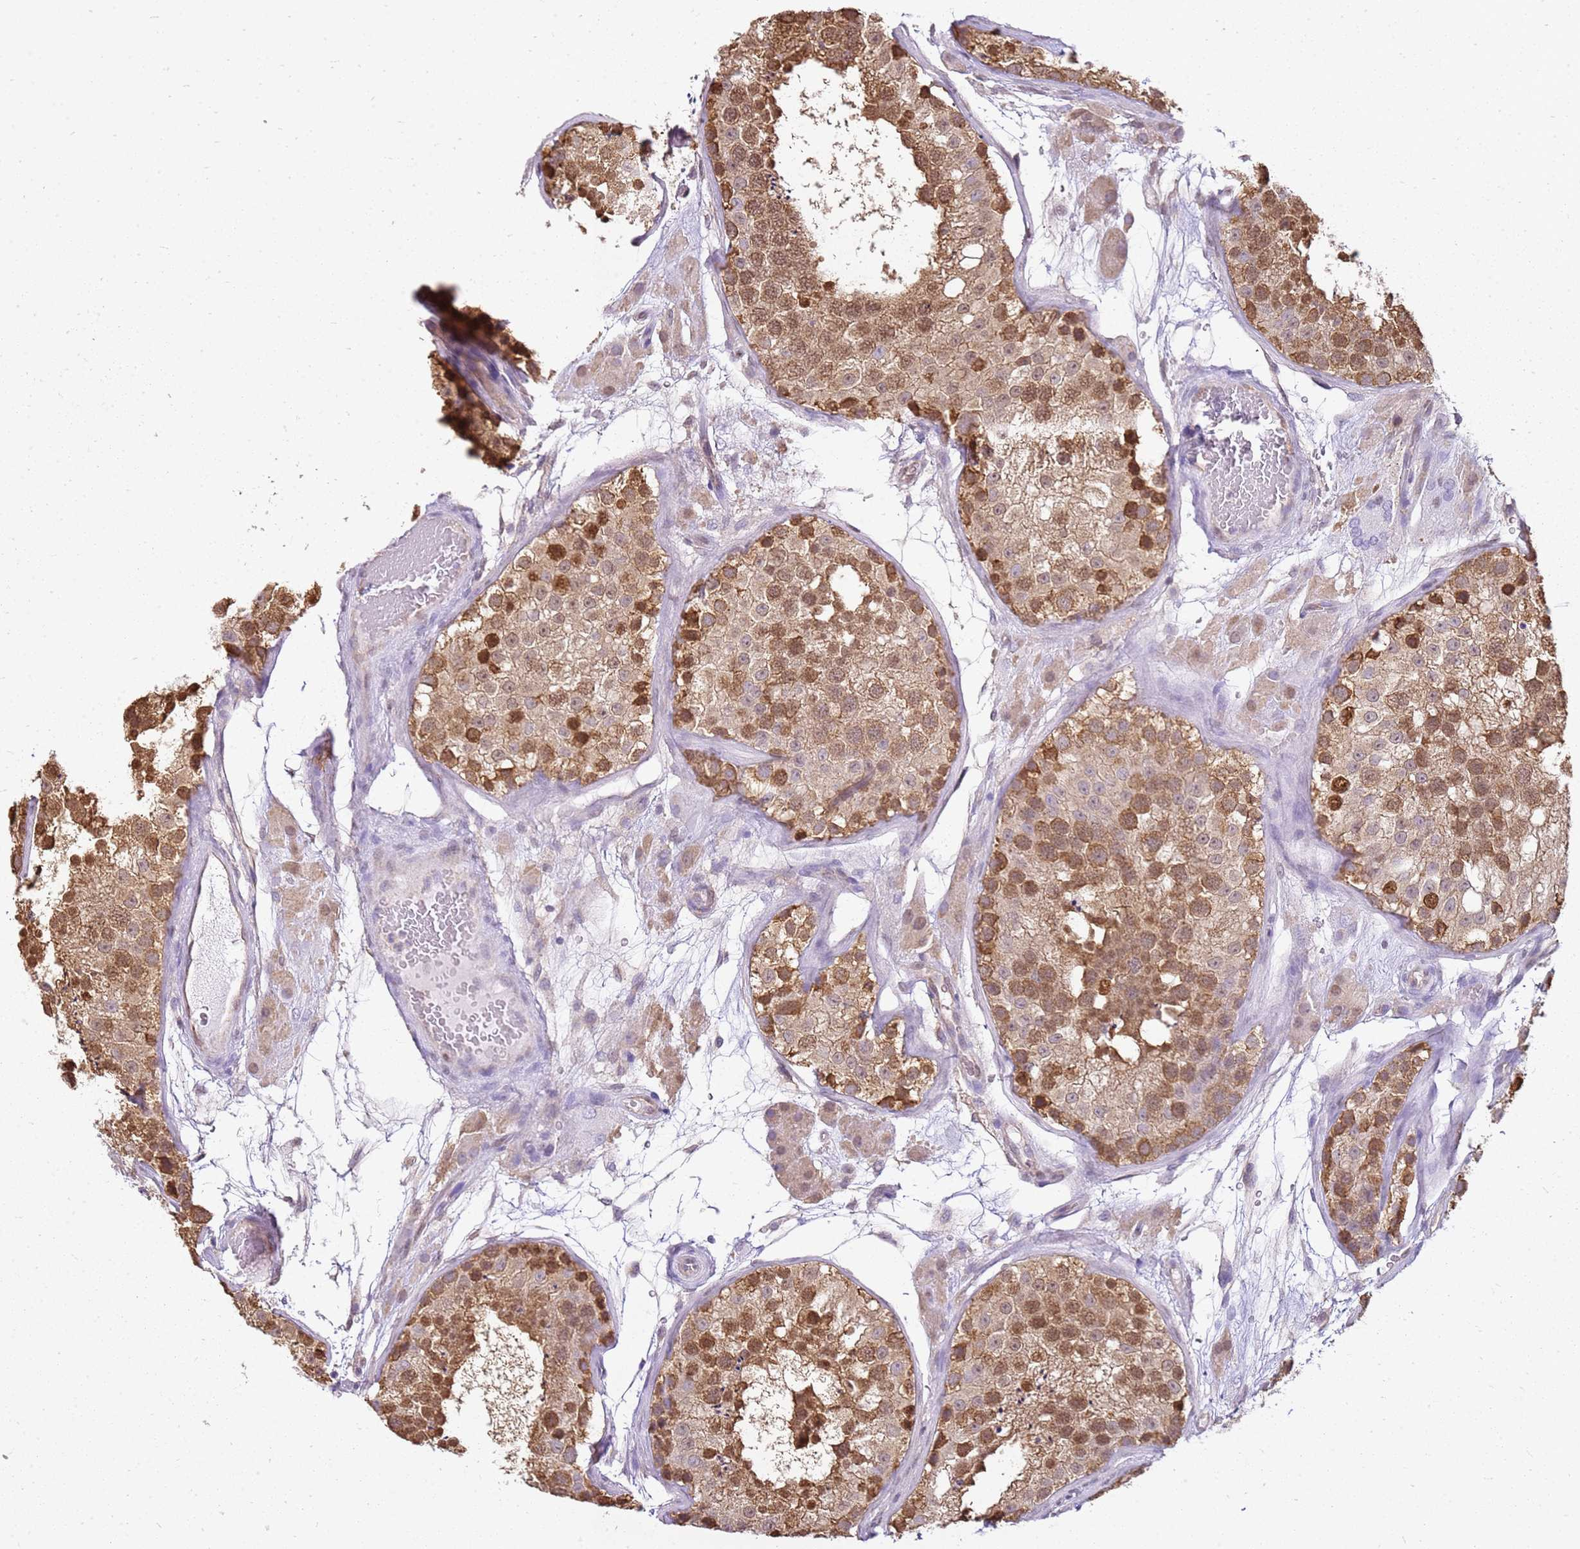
{"staining": {"intensity": "moderate", "quantity": ">75%", "location": "cytoplasmic/membranous,nuclear"}, "tissue": "testis", "cell_type": "Cells in seminiferous ducts", "image_type": "normal", "snomed": [{"axis": "morphology", "description": "Normal tissue, NOS"}, {"axis": "topography", "description": "Testis"}], "caption": "Protein expression analysis of unremarkable testis reveals moderate cytoplasmic/membranous,nuclear staining in about >75% of cells in seminiferous ducts. The staining is performed using DAB brown chromogen to label protein expression. The nuclei are counter-stained blue using hematoxylin.", "gene": "YWHAE", "patient": {"sex": "male", "age": 26}}